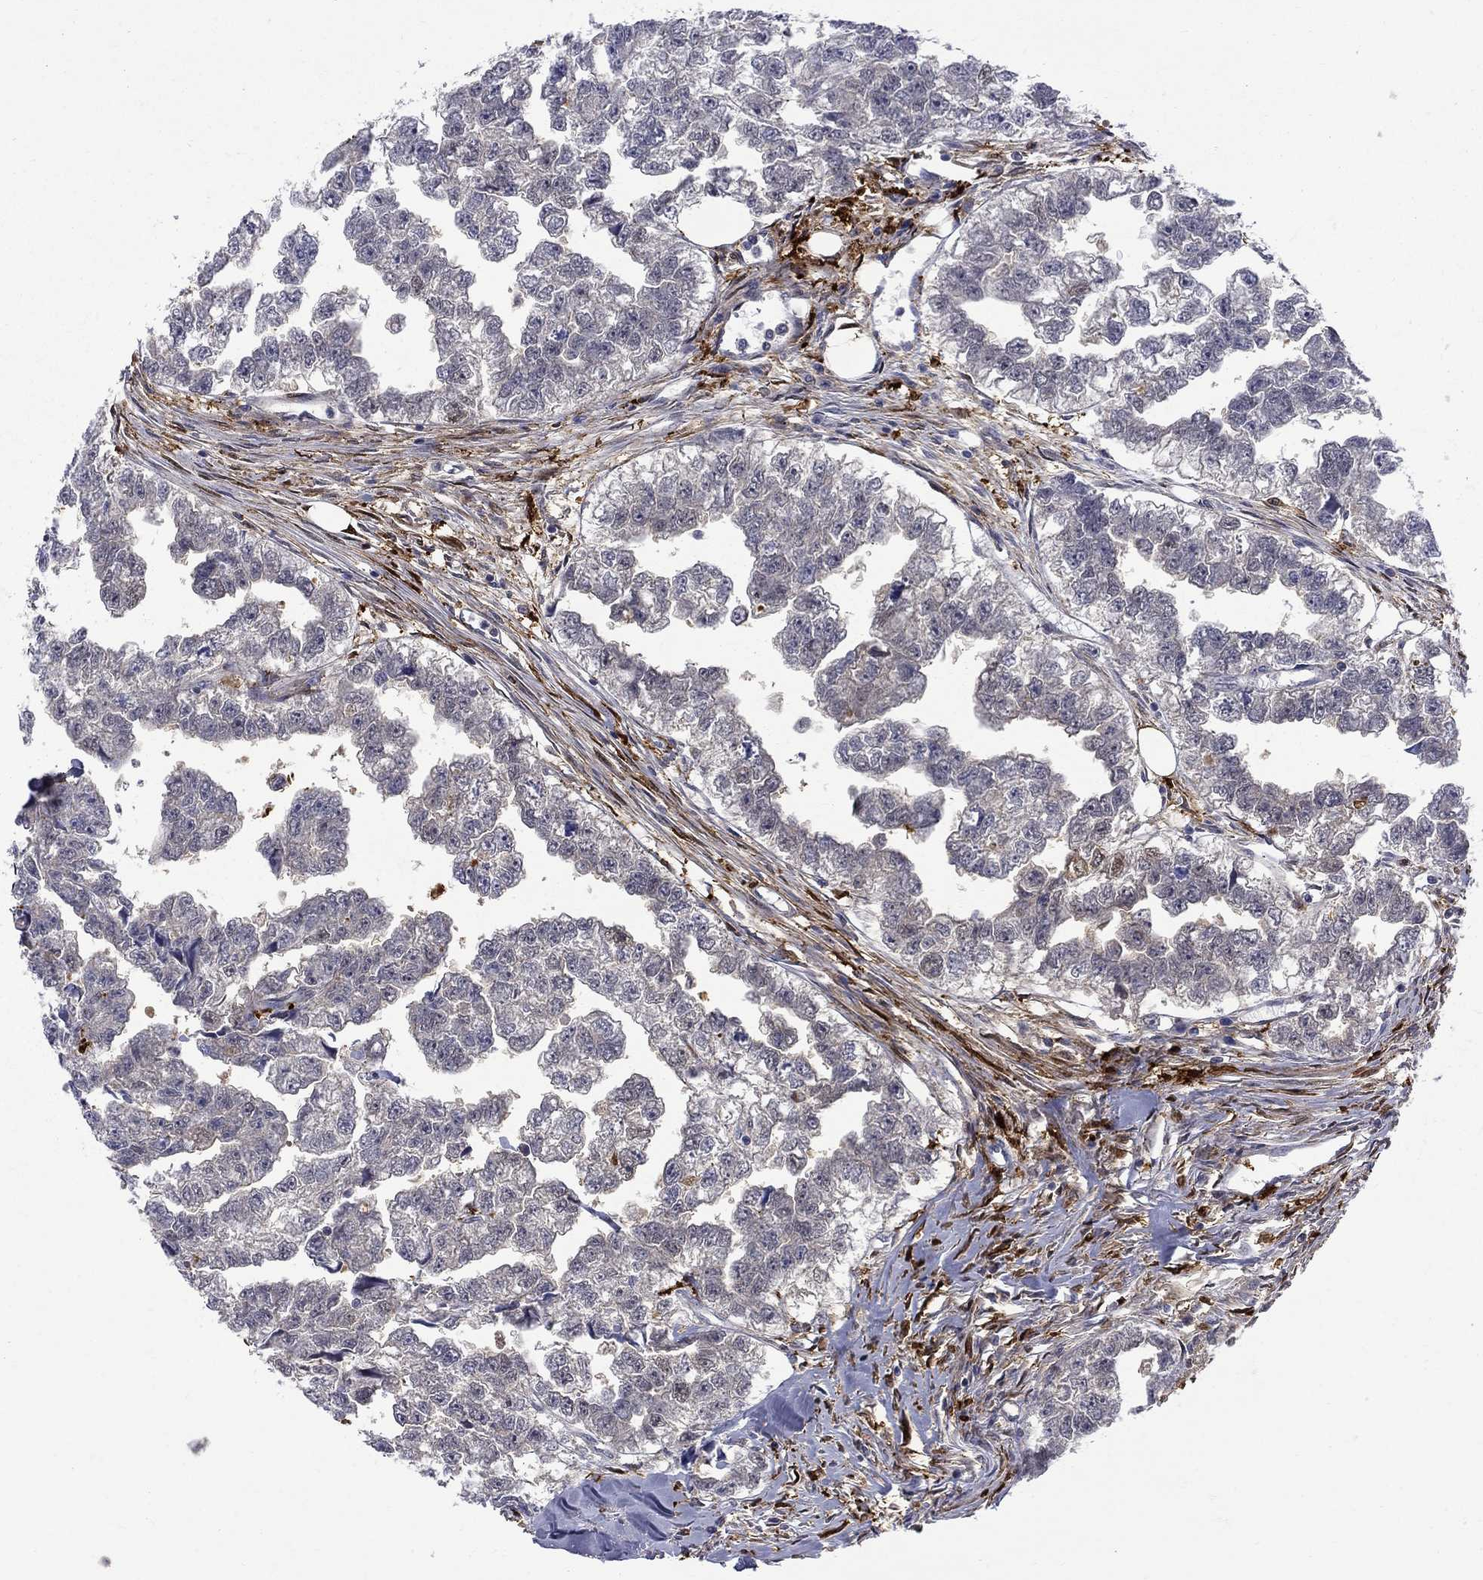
{"staining": {"intensity": "moderate", "quantity": "<25%", "location": "cytoplasmic/membranous"}, "tissue": "testis cancer", "cell_type": "Tumor cells", "image_type": "cancer", "snomed": [{"axis": "morphology", "description": "Carcinoma, Embryonal, NOS"}, {"axis": "morphology", "description": "Teratoma, malignant, NOS"}, {"axis": "topography", "description": "Testis"}], "caption": "Immunohistochemistry (IHC) of testis malignant teratoma demonstrates low levels of moderate cytoplasmic/membranous positivity in approximately <25% of tumor cells.", "gene": "PCBP3", "patient": {"sex": "male", "age": 44}}